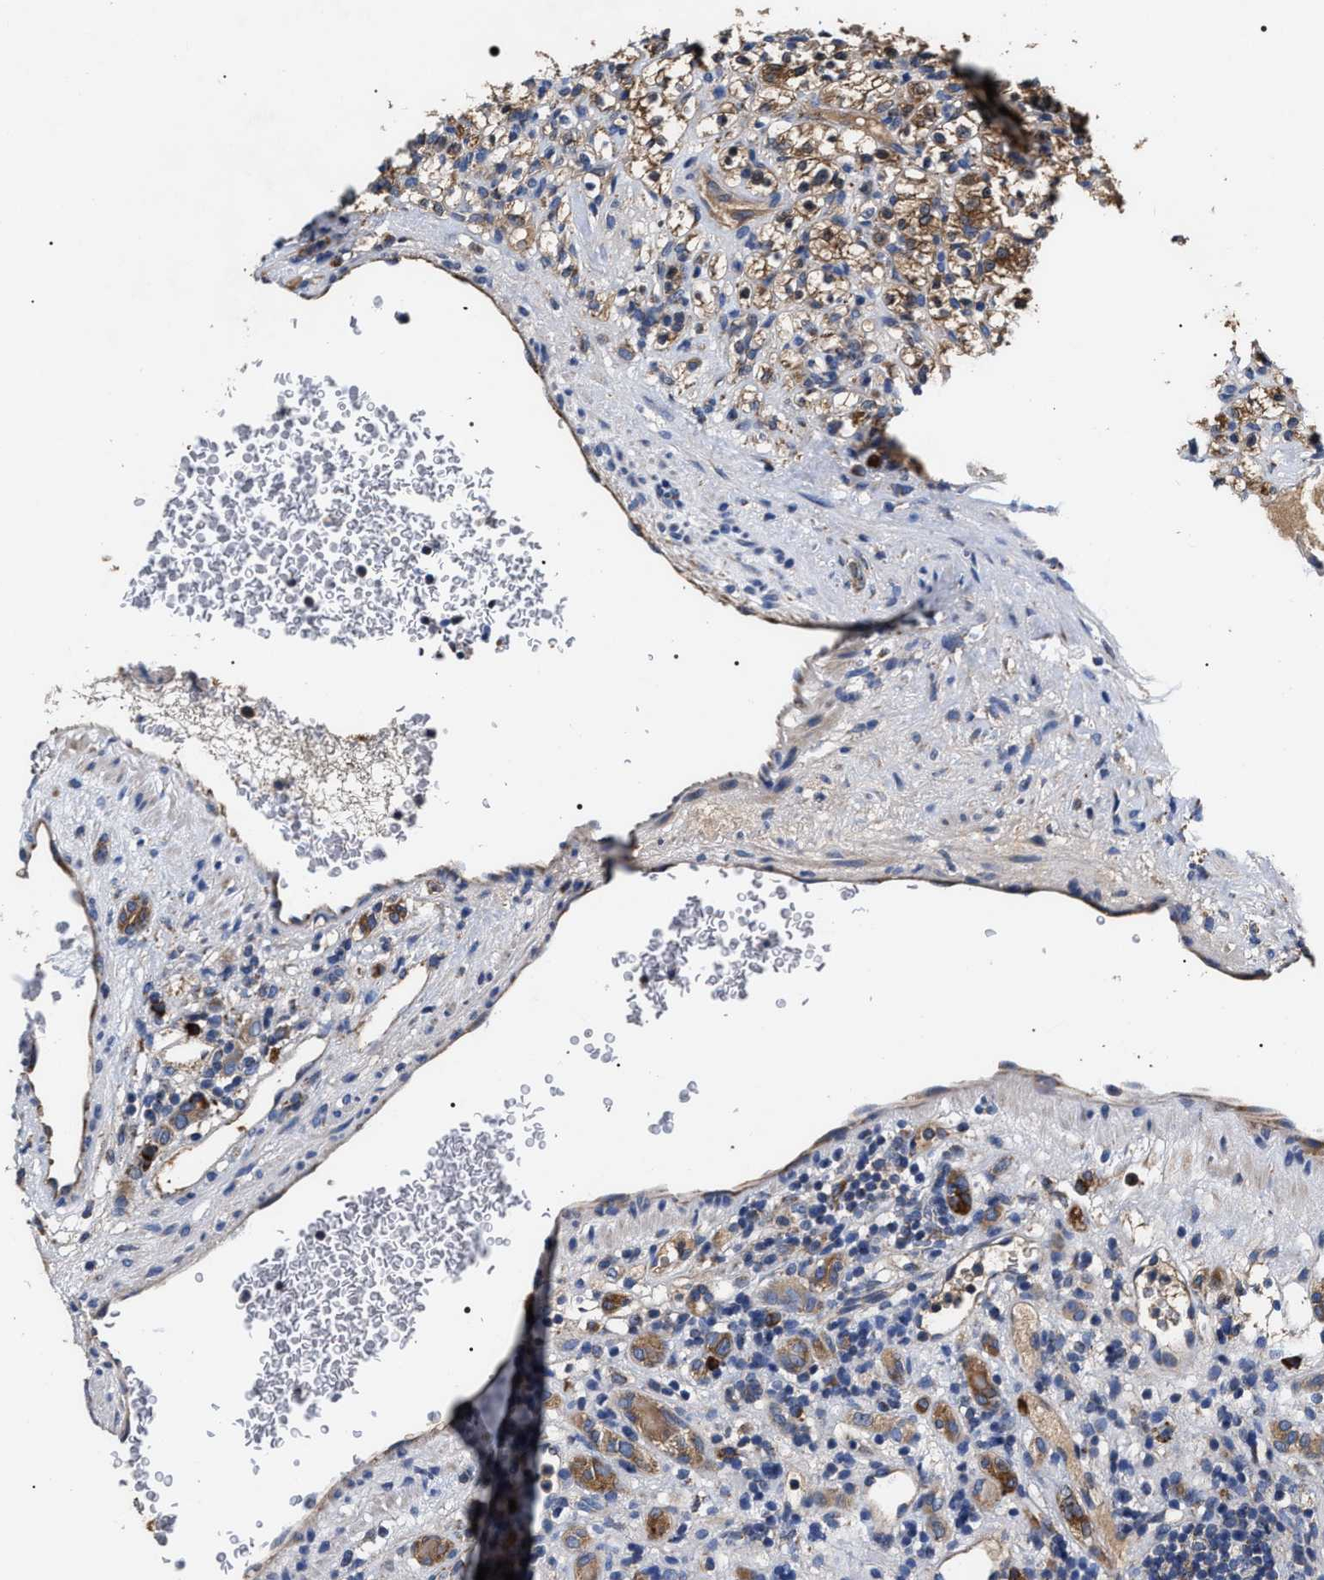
{"staining": {"intensity": "moderate", "quantity": ">75%", "location": "cytoplasmic/membranous"}, "tissue": "renal cancer", "cell_type": "Tumor cells", "image_type": "cancer", "snomed": [{"axis": "morphology", "description": "Normal tissue, NOS"}, {"axis": "morphology", "description": "Adenocarcinoma, NOS"}, {"axis": "topography", "description": "Kidney"}], "caption": "Immunohistochemical staining of human renal cancer exhibits moderate cytoplasmic/membranous protein positivity in approximately >75% of tumor cells.", "gene": "MACC1", "patient": {"sex": "female", "age": 72}}